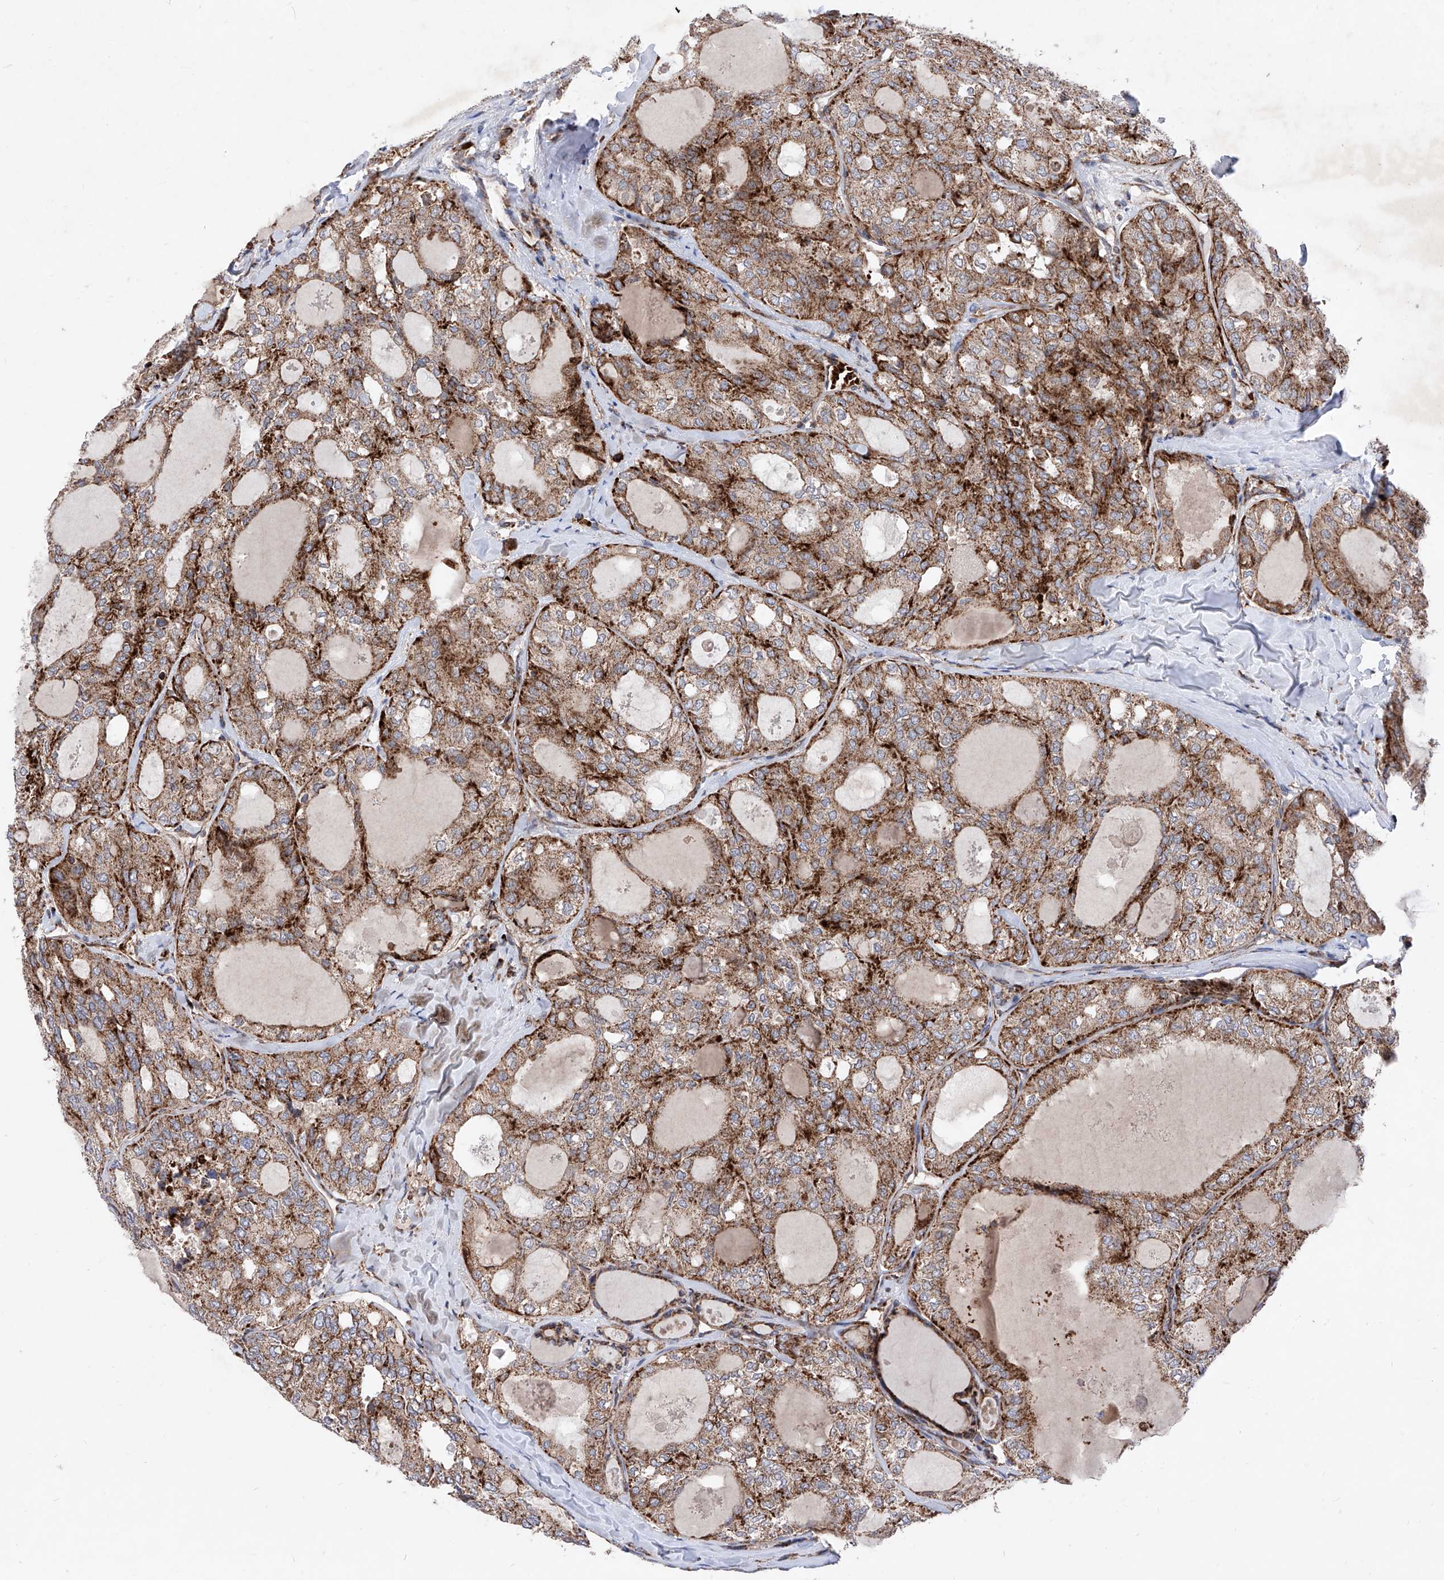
{"staining": {"intensity": "moderate", "quantity": ">75%", "location": "cytoplasmic/membranous"}, "tissue": "thyroid cancer", "cell_type": "Tumor cells", "image_type": "cancer", "snomed": [{"axis": "morphology", "description": "Follicular adenoma carcinoma, NOS"}, {"axis": "topography", "description": "Thyroid gland"}], "caption": "The image demonstrates staining of follicular adenoma carcinoma (thyroid), revealing moderate cytoplasmic/membranous protein positivity (brown color) within tumor cells.", "gene": "SEMA6A", "patient": {"sex": "male", "age": 75}}